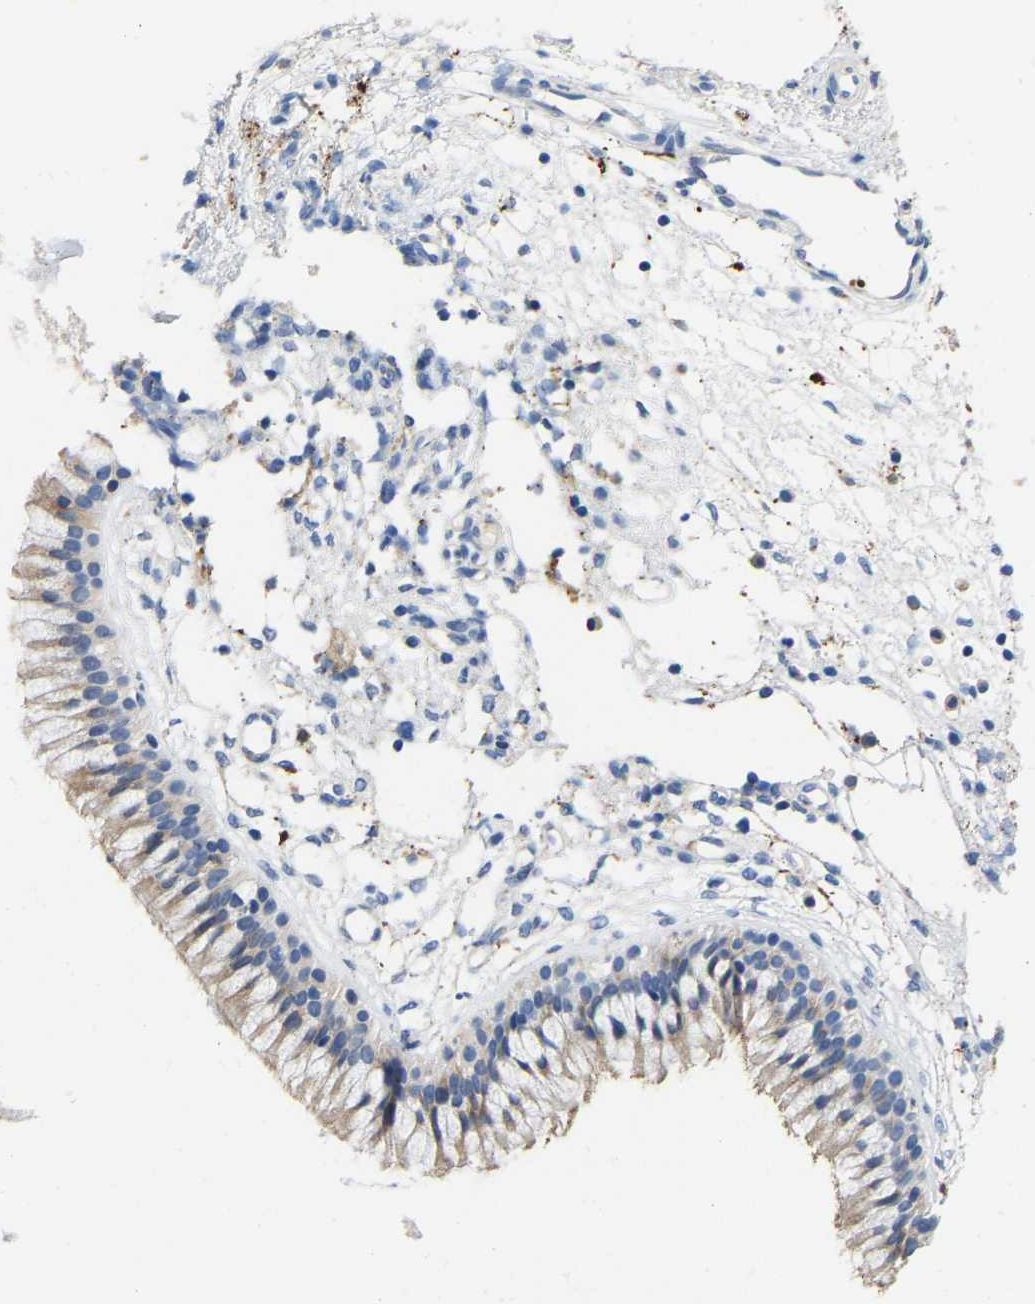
{"staining": {"intensity": "negative", "quantity": "none", "location": "none"}, "tissue": "nasopharynx", "cell_type": "Respiratory epithelial cells", "image_type": "normal", "snomed": [{"axis": "morphology", "description": "Normal tissue, NOS"}, {"axis": "topography", "description": "Nasopharynx"}], "caption": "Immunohistochemical staining of benign human nasopharynx shows no significant staining in respiratory epithelial cells.", "gene": "ULBP2", "patient": {"sex": "male", "age": 21}}